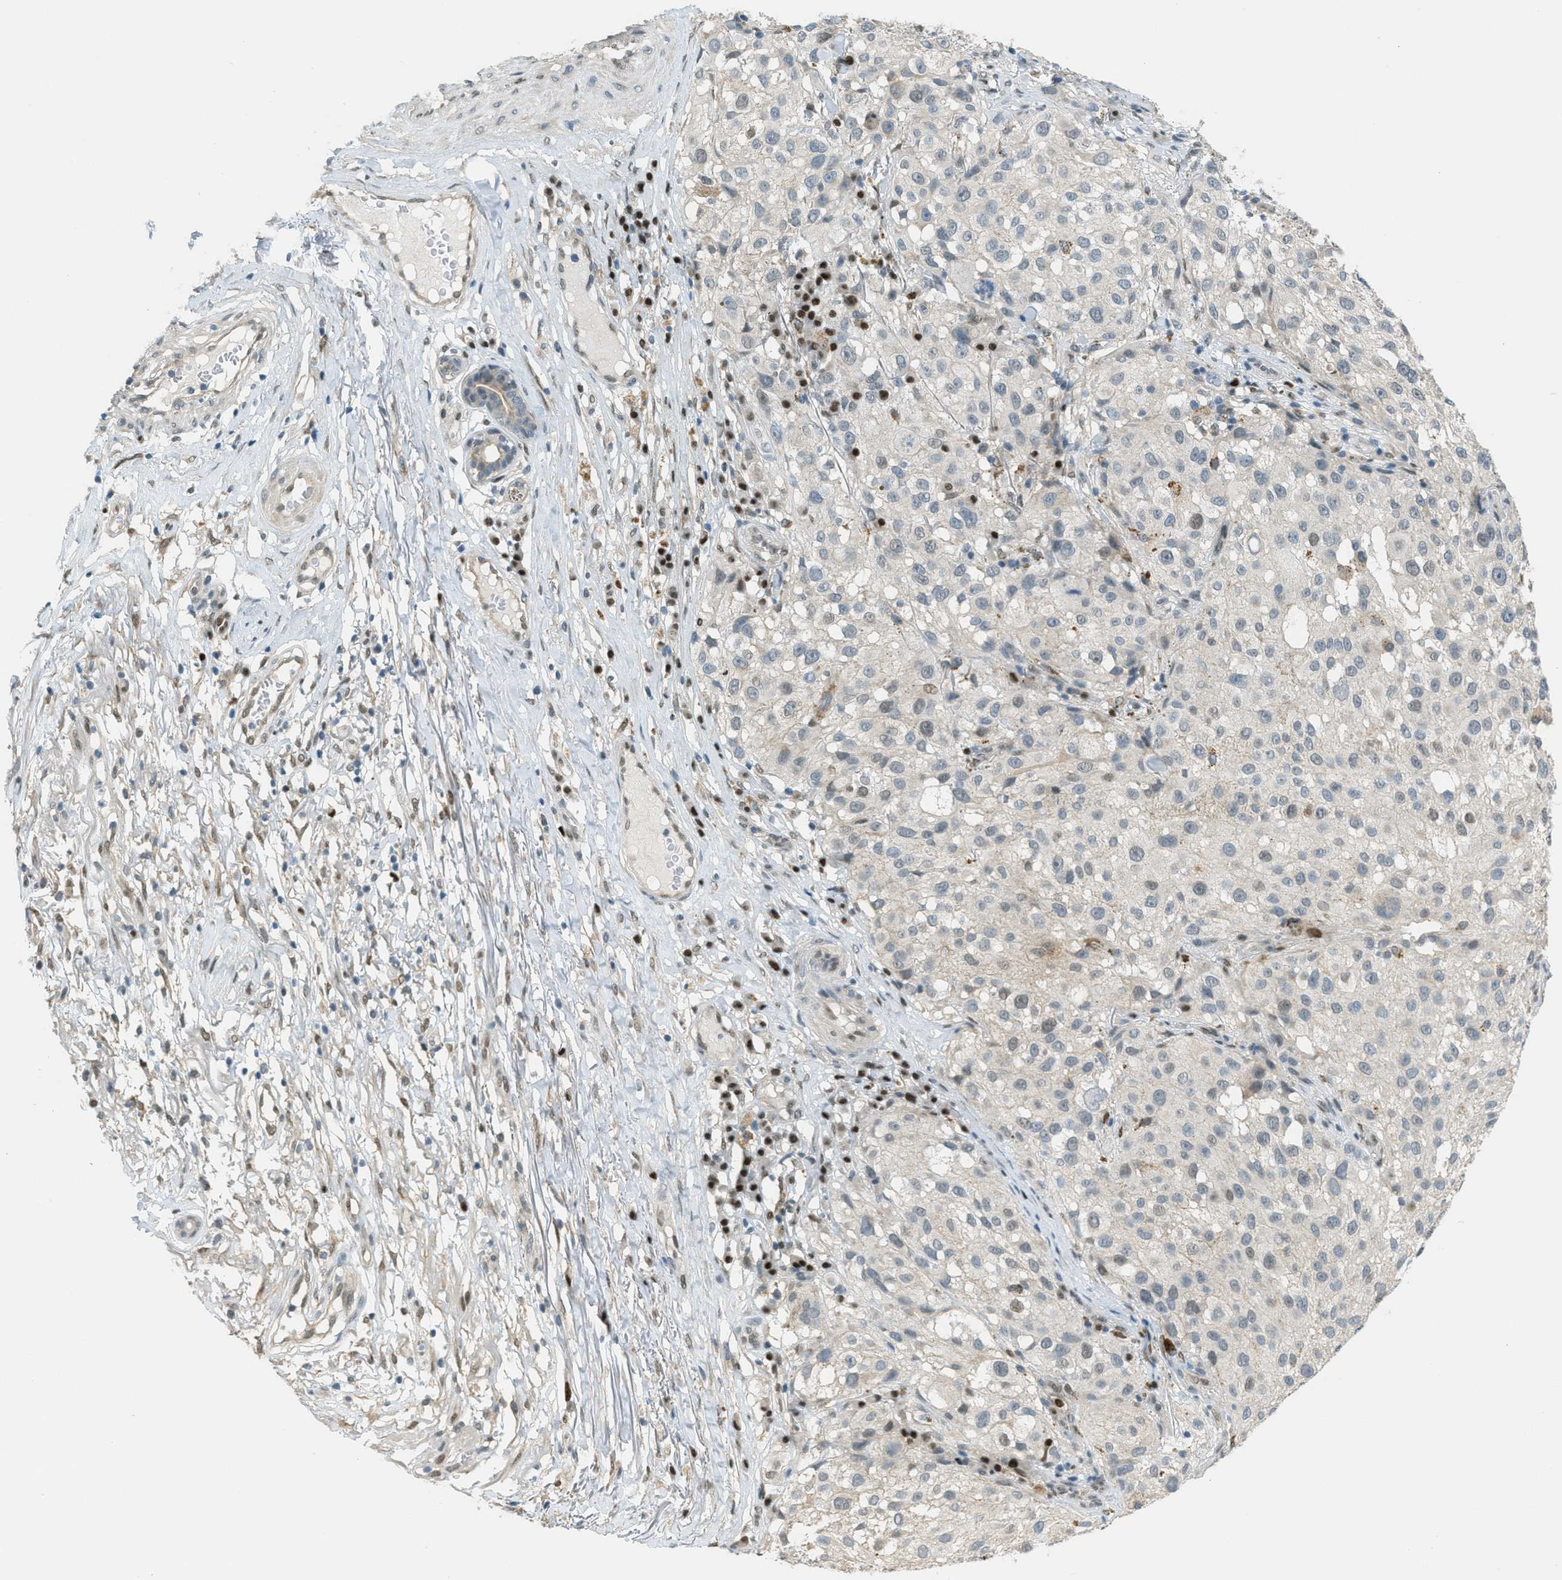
{"staining": {"intensity": "negative", "quantity": "none", "location": "none"}, "tissue": "melanoma", "cell_type": "Tumor cells", "image_type": "cancer", "snomed": [{"axis": "morphology", "description": "Necrosis, NOS"}, {"axis": "morphology", "description": "Malignant melanoma, NOS"}, {"axis": "topography", "description": "Skin"}], "caption": "Melanoma was stained to show a protein in brown. There is no significant positivity in tumor cells.", "gene": "TCF3", "patient": {"sex": "female", "age": 87}}